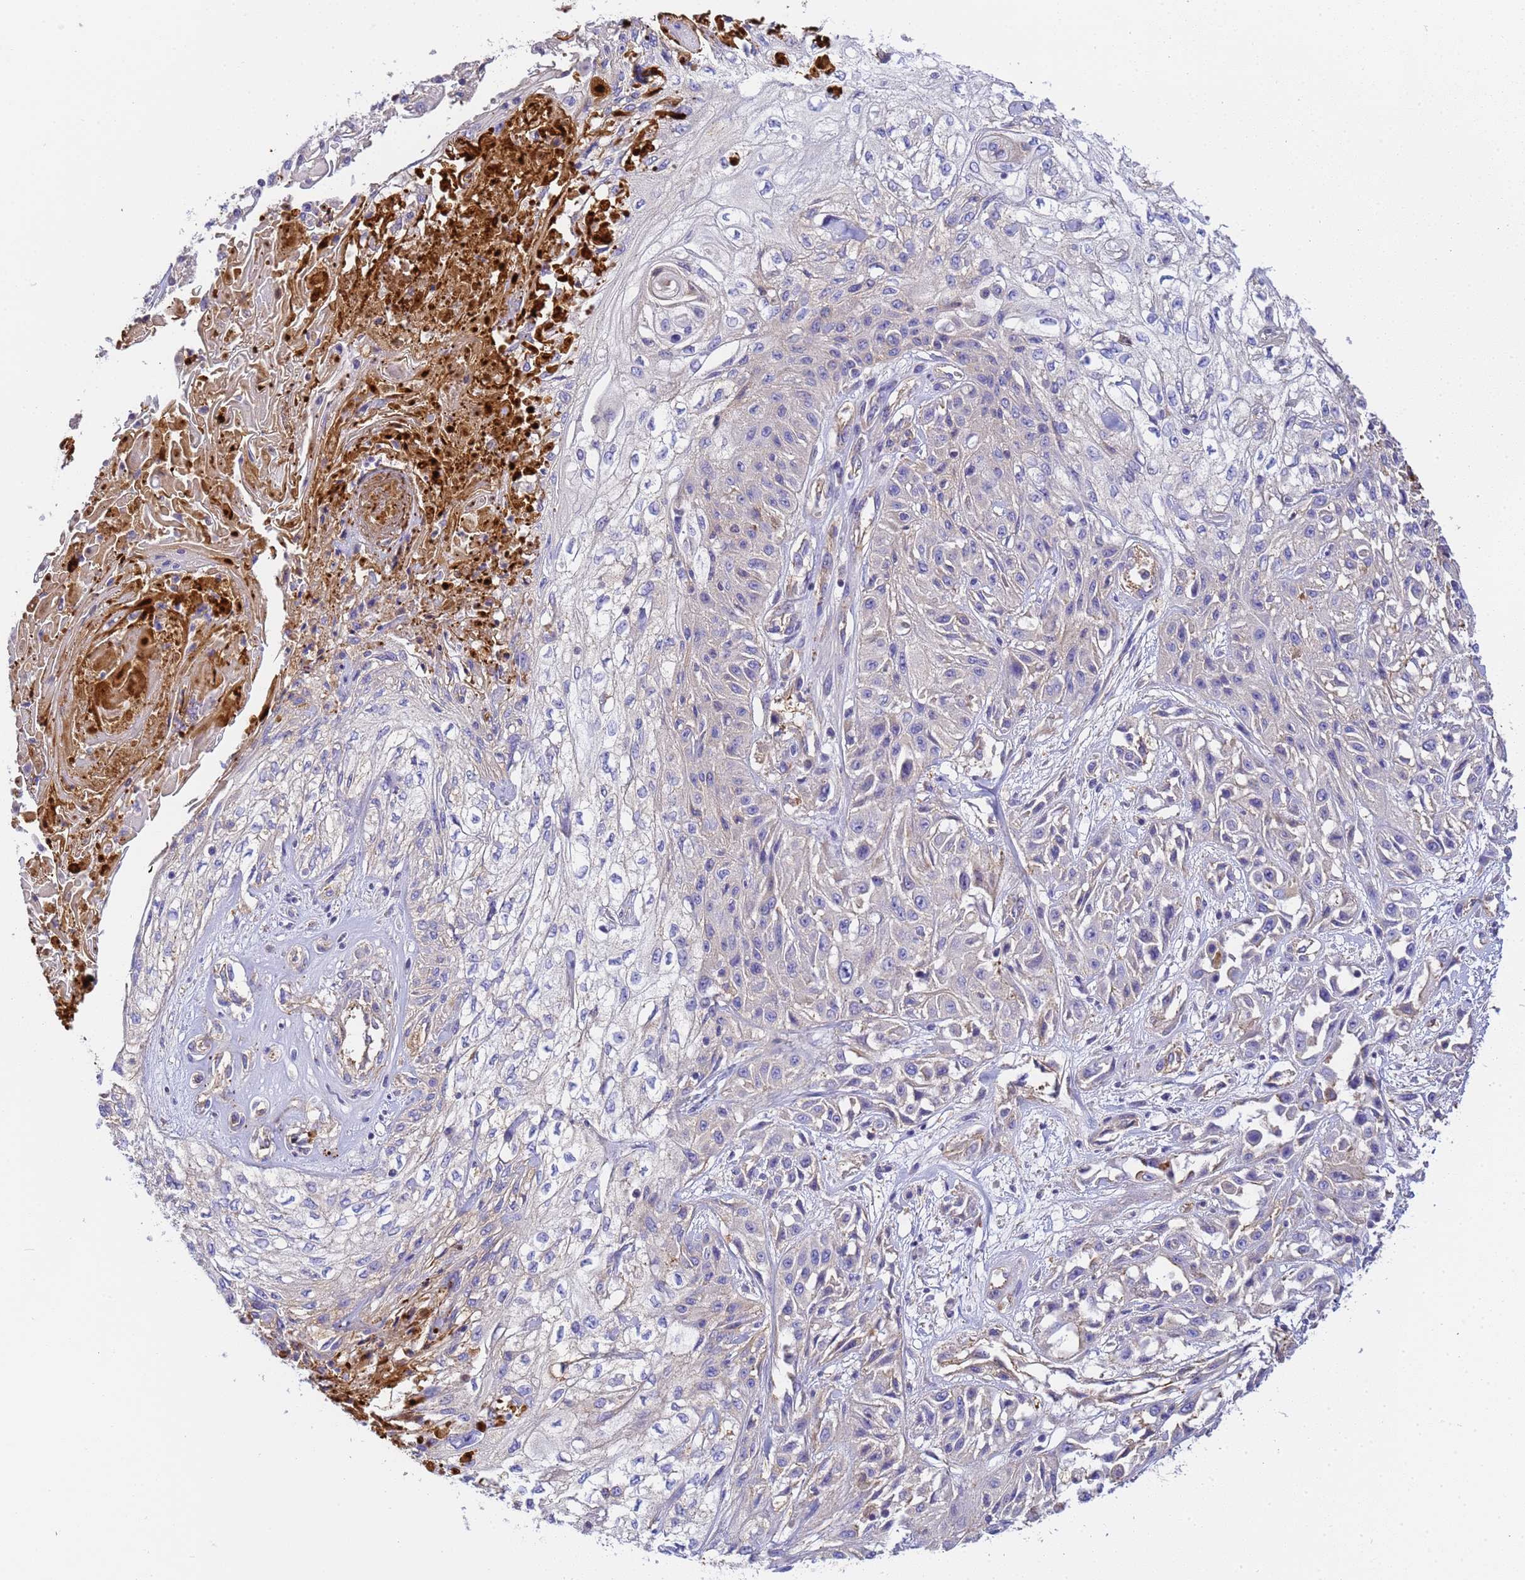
{"staining": {"intensity": "negative", "quantity": "none", "location": "none"}, "tissue": "skin cancer", "cell_type": "Tumor cells", "image_type": "cancer", "snomed": [{"axis": "morphology", "description": "Squamous cell carcinoma, NOS"}, {"axis": "morphology", "description": "Squamous cell carcinoma, metastatic, NOS"}, {"axis": "topography", "description": "Skin"}, {"axis": "topography", "description": "Lymph node"}], "caption": "Tumor cells are negative for protein expression in human skin cancer.", "gene": "MYL12A", "patient": {"sex": "male", "age": 75}}